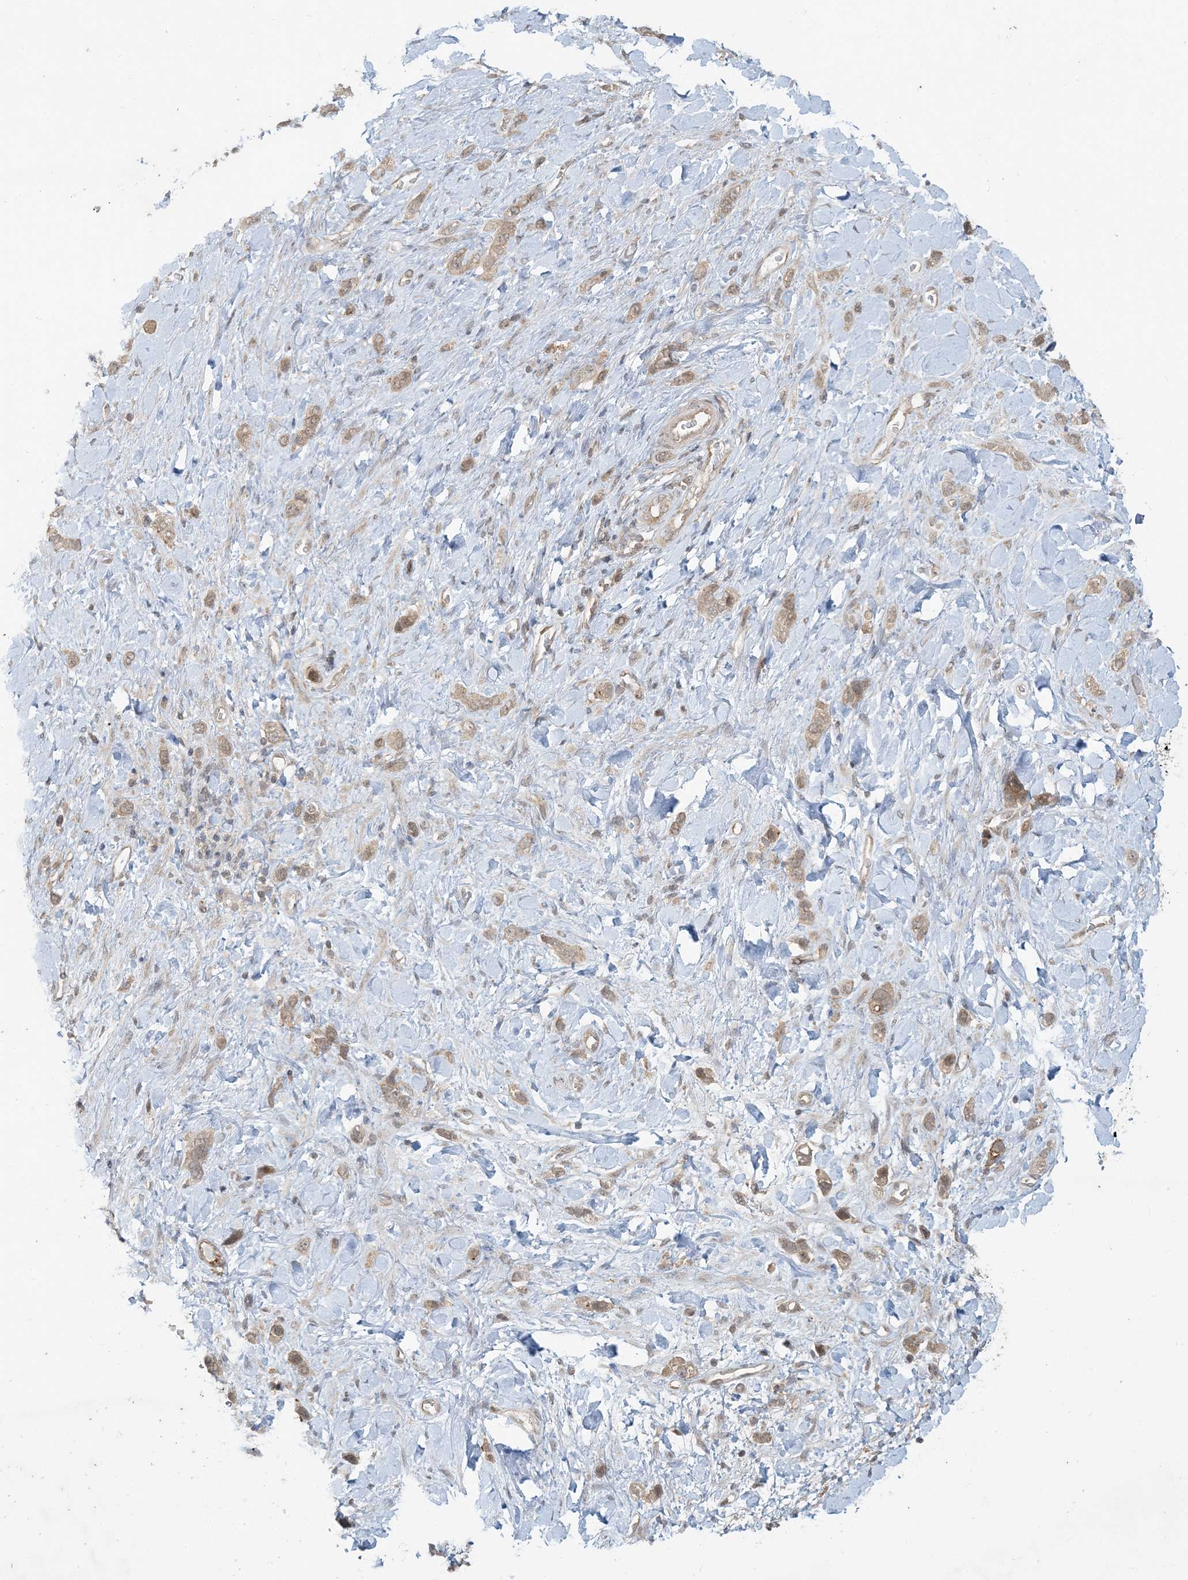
{"staining": {"intensity": "moderate", "quantity": ">75%", "location": "cytoplasmic/membranous"}, "tissue": "stomach cancer", "cell_type": "Tumor cells", "image_type": "cancer", "snomed": [{"axis": "morphology", "description": "Adenocarcinoma, NOS"}, {"axis": "topography", "description": "Stomach"}], "caption": "Adenocarcinoma (stomach) stained for a protein reveals moderate cytoplasmic/membranous positivity in tumor cells.", "gene": "BCORL1", "patient": {"sex": "female", "age": 65}}